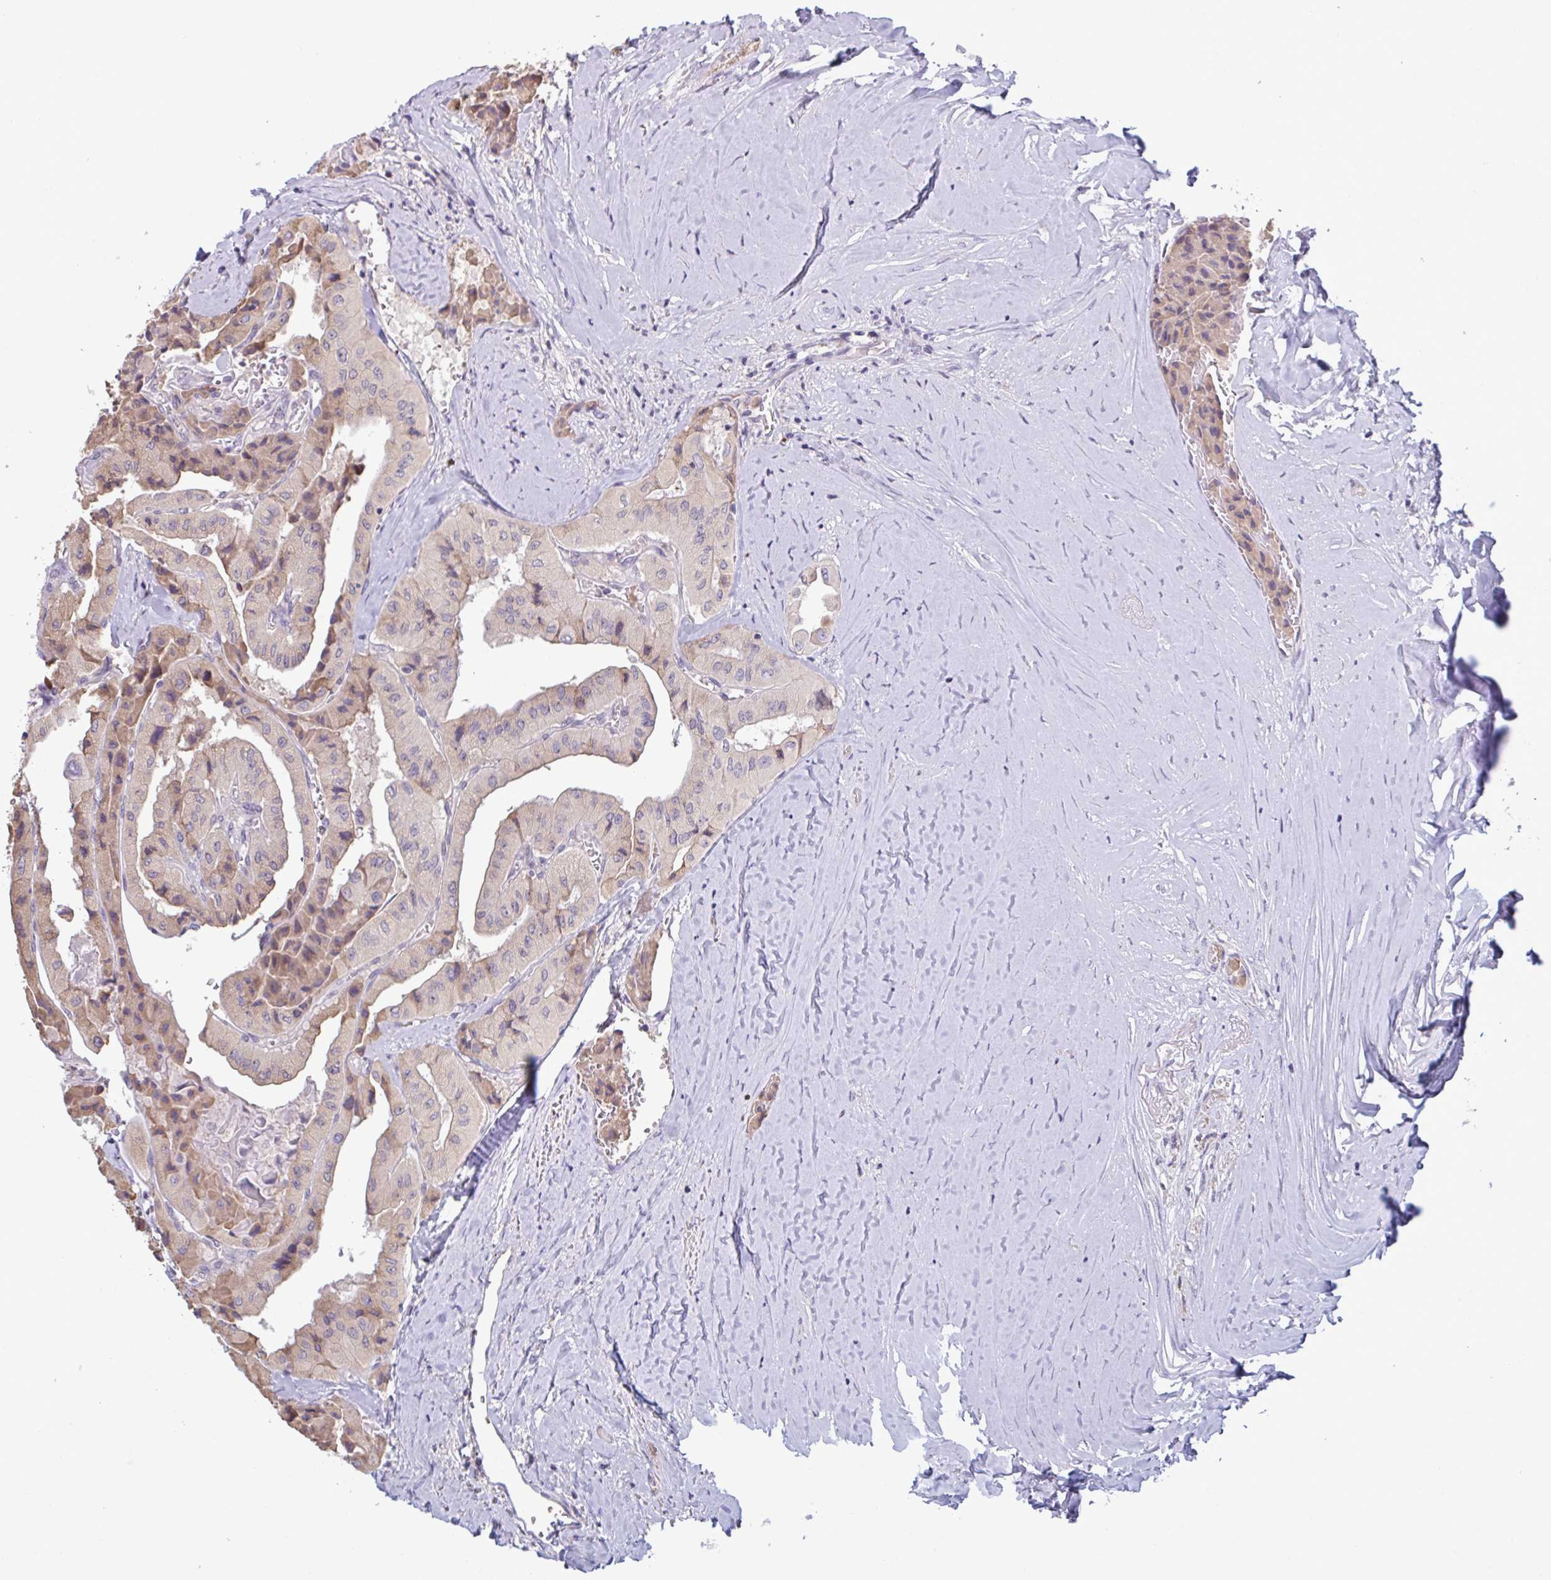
{"staining": {"intensity": "negative", "quantity": "none", "location": "none"}, "tissue": "thyroid cancer", "cell_type": "Tumor cells", "image_type": "cancer", "snomed": [{"axis": "morphology", "description": "Normal tissue, NOS"}, {"axis": "morphology", "description": "Papillary adenocarcinoma, NOS"}, {"axis": "topography", "description": "Thyroid gland"}], "caption": "High magnification brightfield microscopy of thyroid cancer (papillary adenocarcinoma) stained with DAB (3,3'-diaminobenzidine) (brown) and counterstained with hematoxylin (blue): tumor cells show no significant positivity. (DAB immunohistochemistry, high magnification).", "gene": "CD1E", "patient": {"sex": "female", "age": 59}}